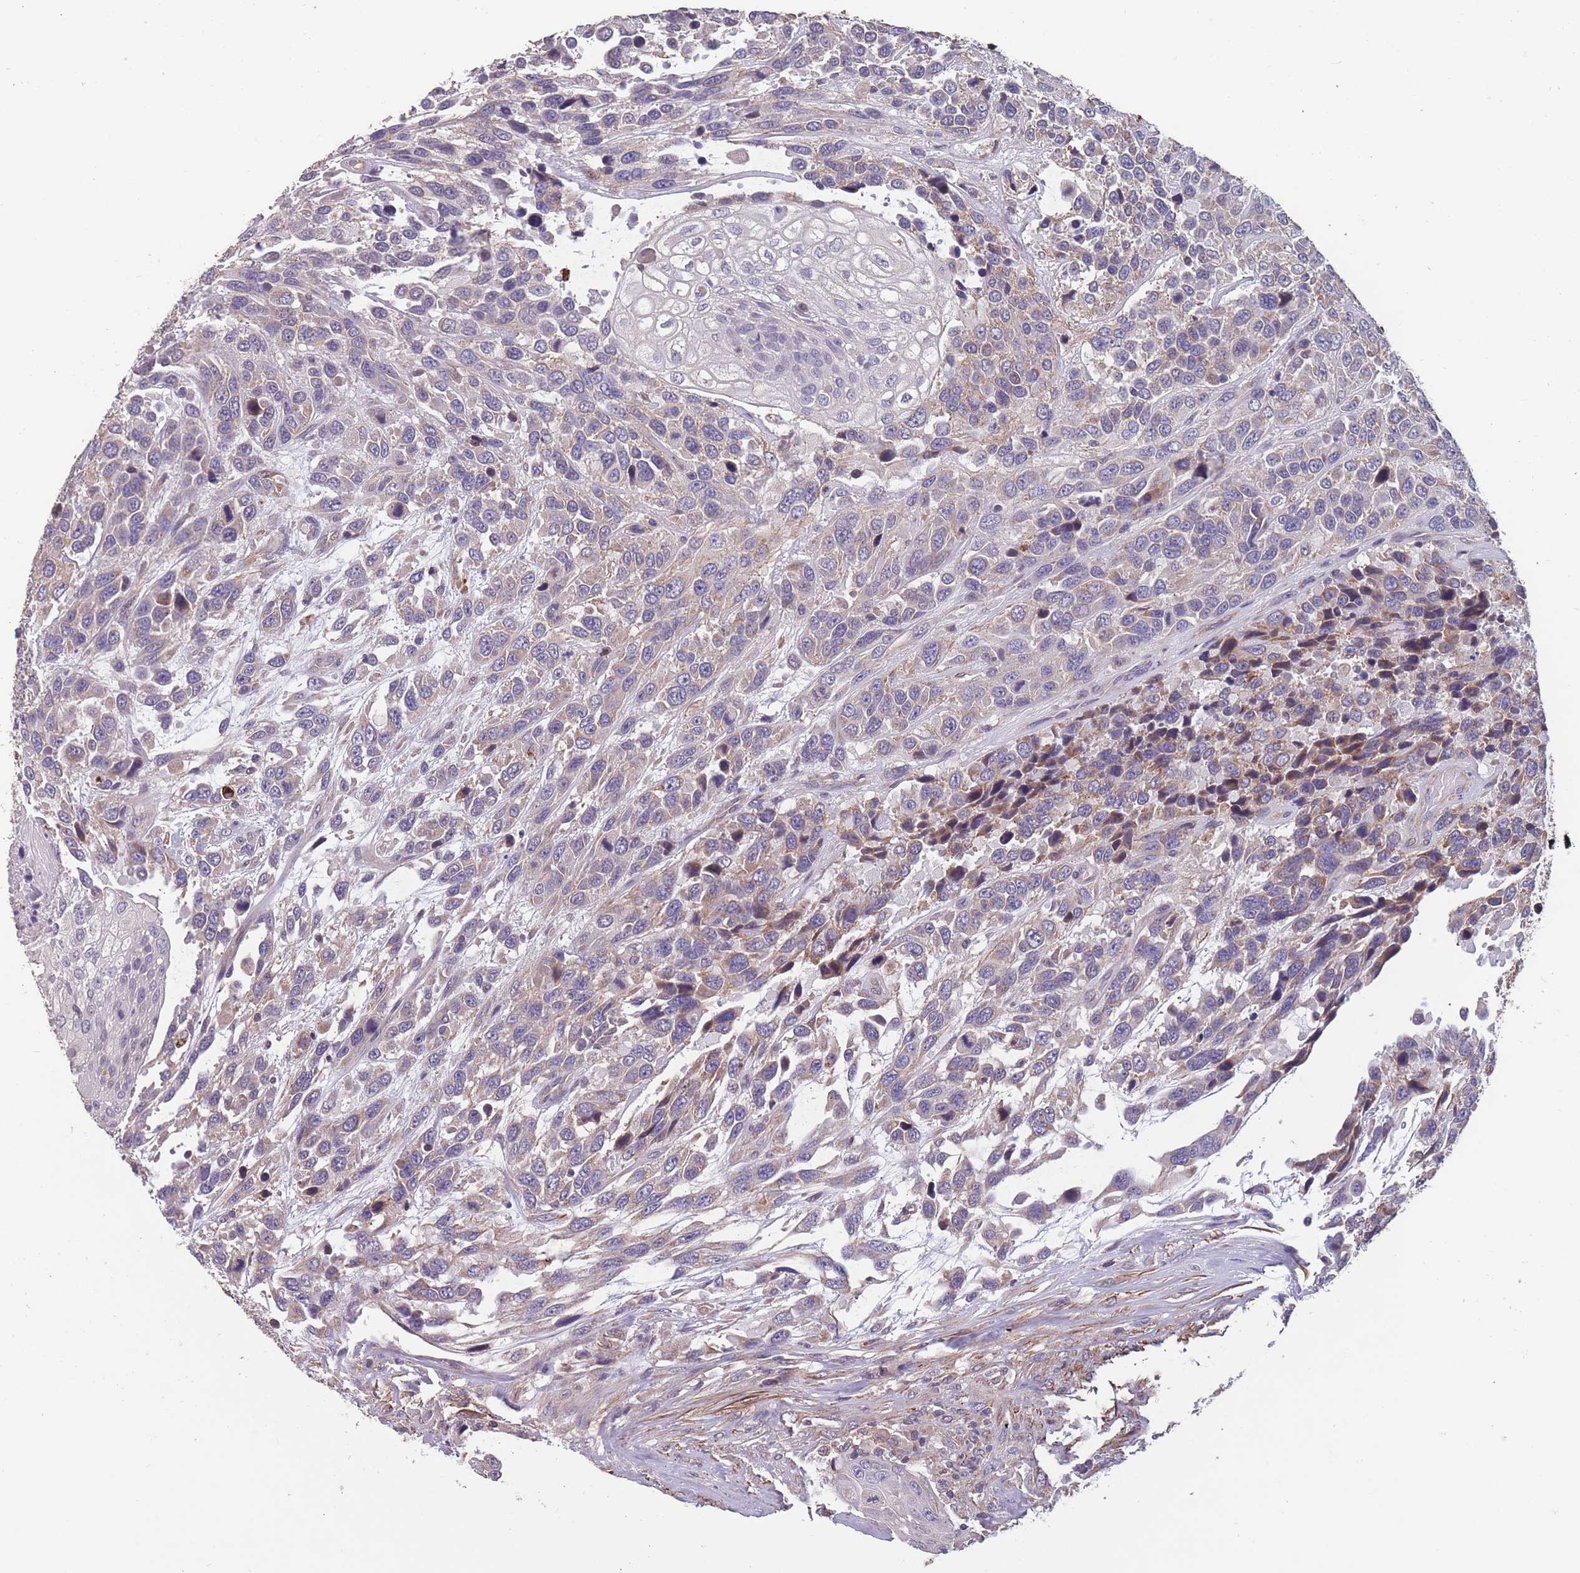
{"staining": {"intensity": "weak", "quantity": "25%-75%", "location": "cytoplasmic/membranous"}, "tissue": "urothelial cancer", "cell_type": "Tumor cells", "image_type": "cancer", "snomed": [{"axis": "morphology", "description": "Urothelial carcinoma, High grade"}, {"axis": "topography", "description": "Urinary bladder"}], "caption": "Protein staining of urothelial cancer tissue displays weak cytoplasmic/membranous expression in about 25%-75% of tumor cells.", "gene": "TOMM40L", "patient": {"sex": "female", "age": 70}}